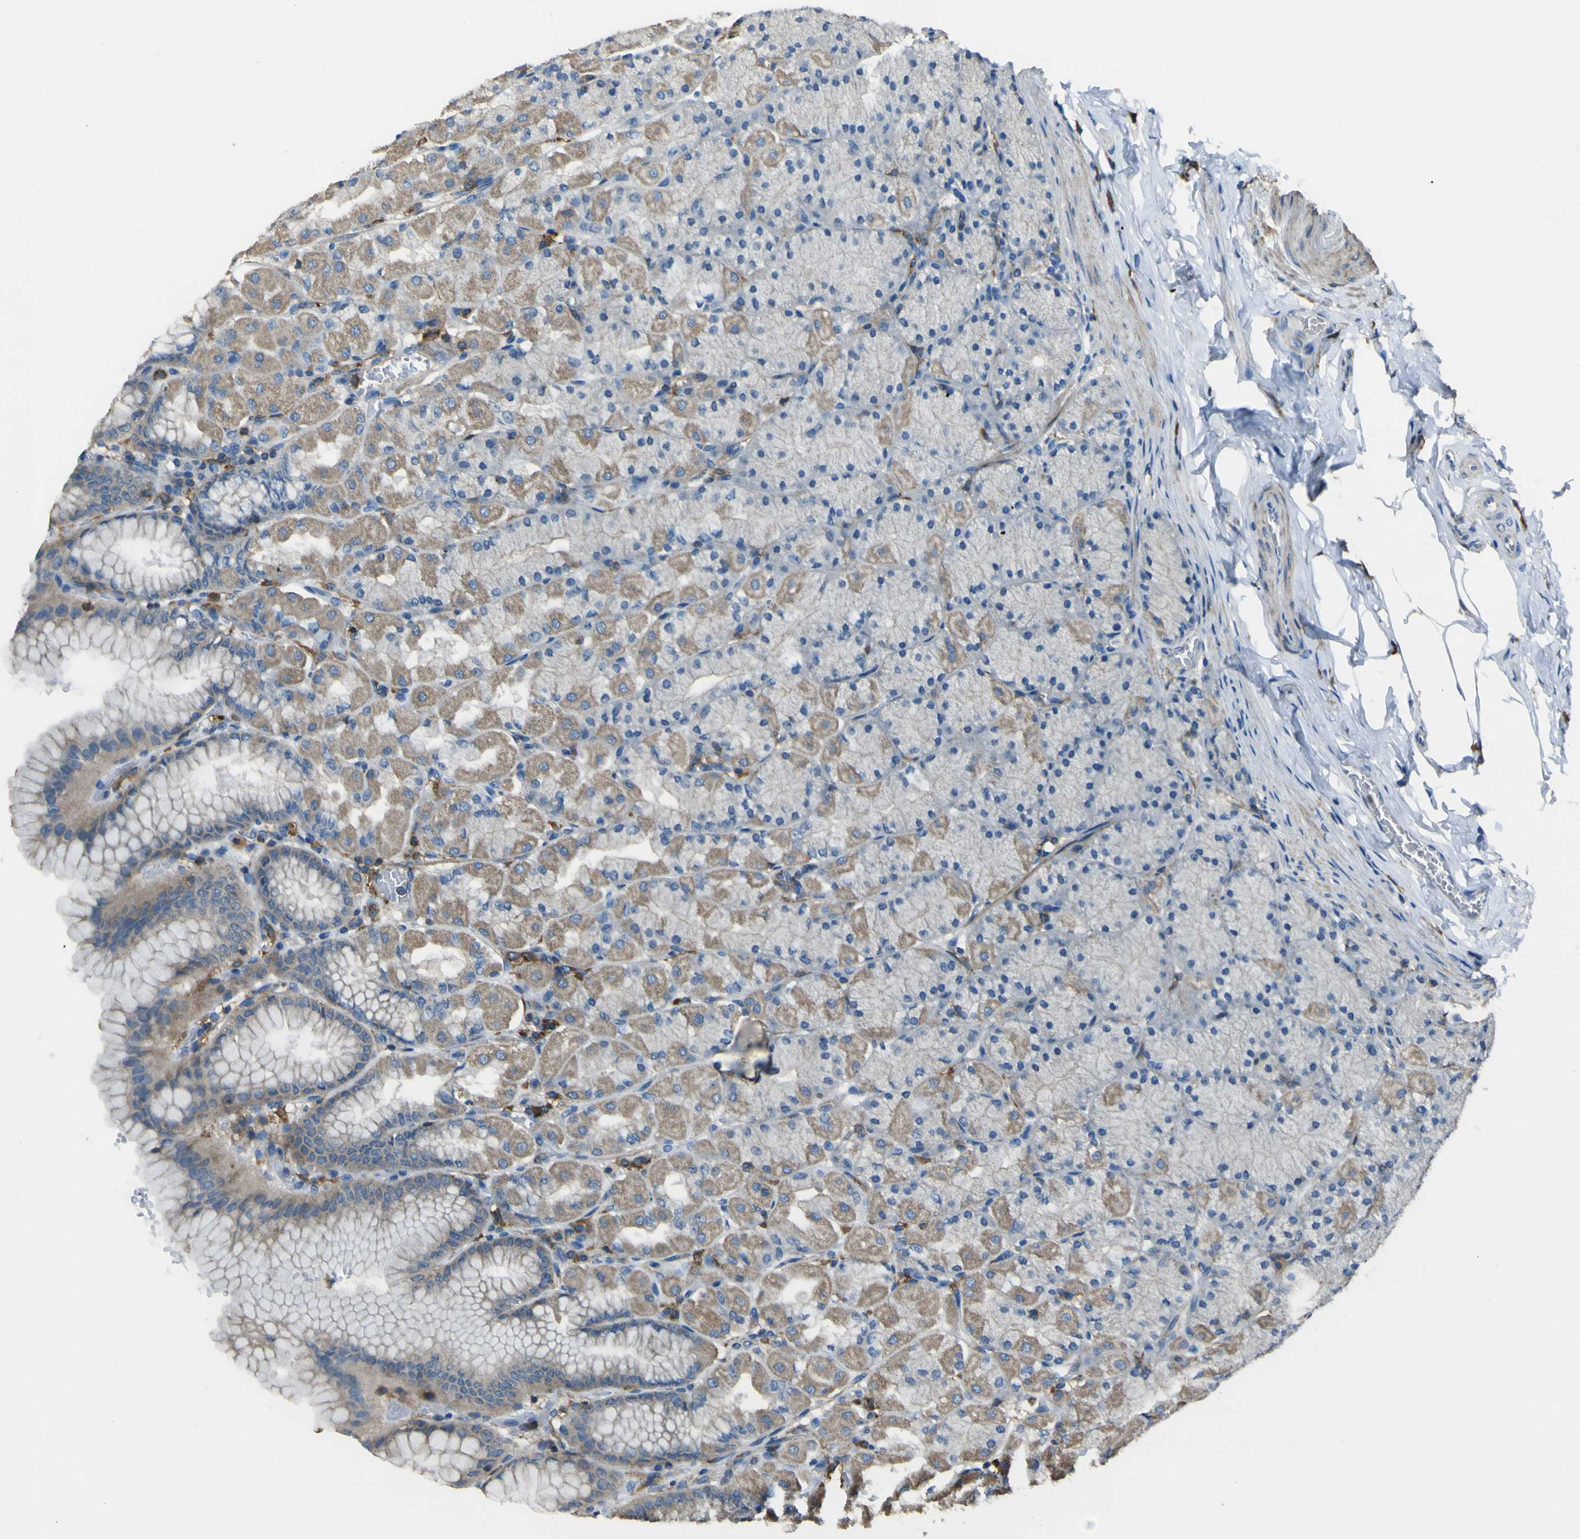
{"staining": {"intensity": "moderate", "quantity": "25%-75%", "location": "cytoplasmic/membranous"}, "tissue": "stomach", "cell_type": "Glandular cells", "image_type": "normal", "snomed": [{"axis": "morphology", "description": "Normal tissue, NOS"}, {"axis": "topography", "description": "Stomach, upper"}], "caption": "Brown immunohistochemical staining in benign human stomach shows moderate cytoplasmic/membranous expression in approximately 25%-75% of glandular cells. (Stains: DAB (3,3'-diaminobenzidine) in brown, nuclei in blue, Microscopy: brightfield microscopy at high magnification).", "gene": "LAIR1", "patient": {"sex": "female", "age": 56}}